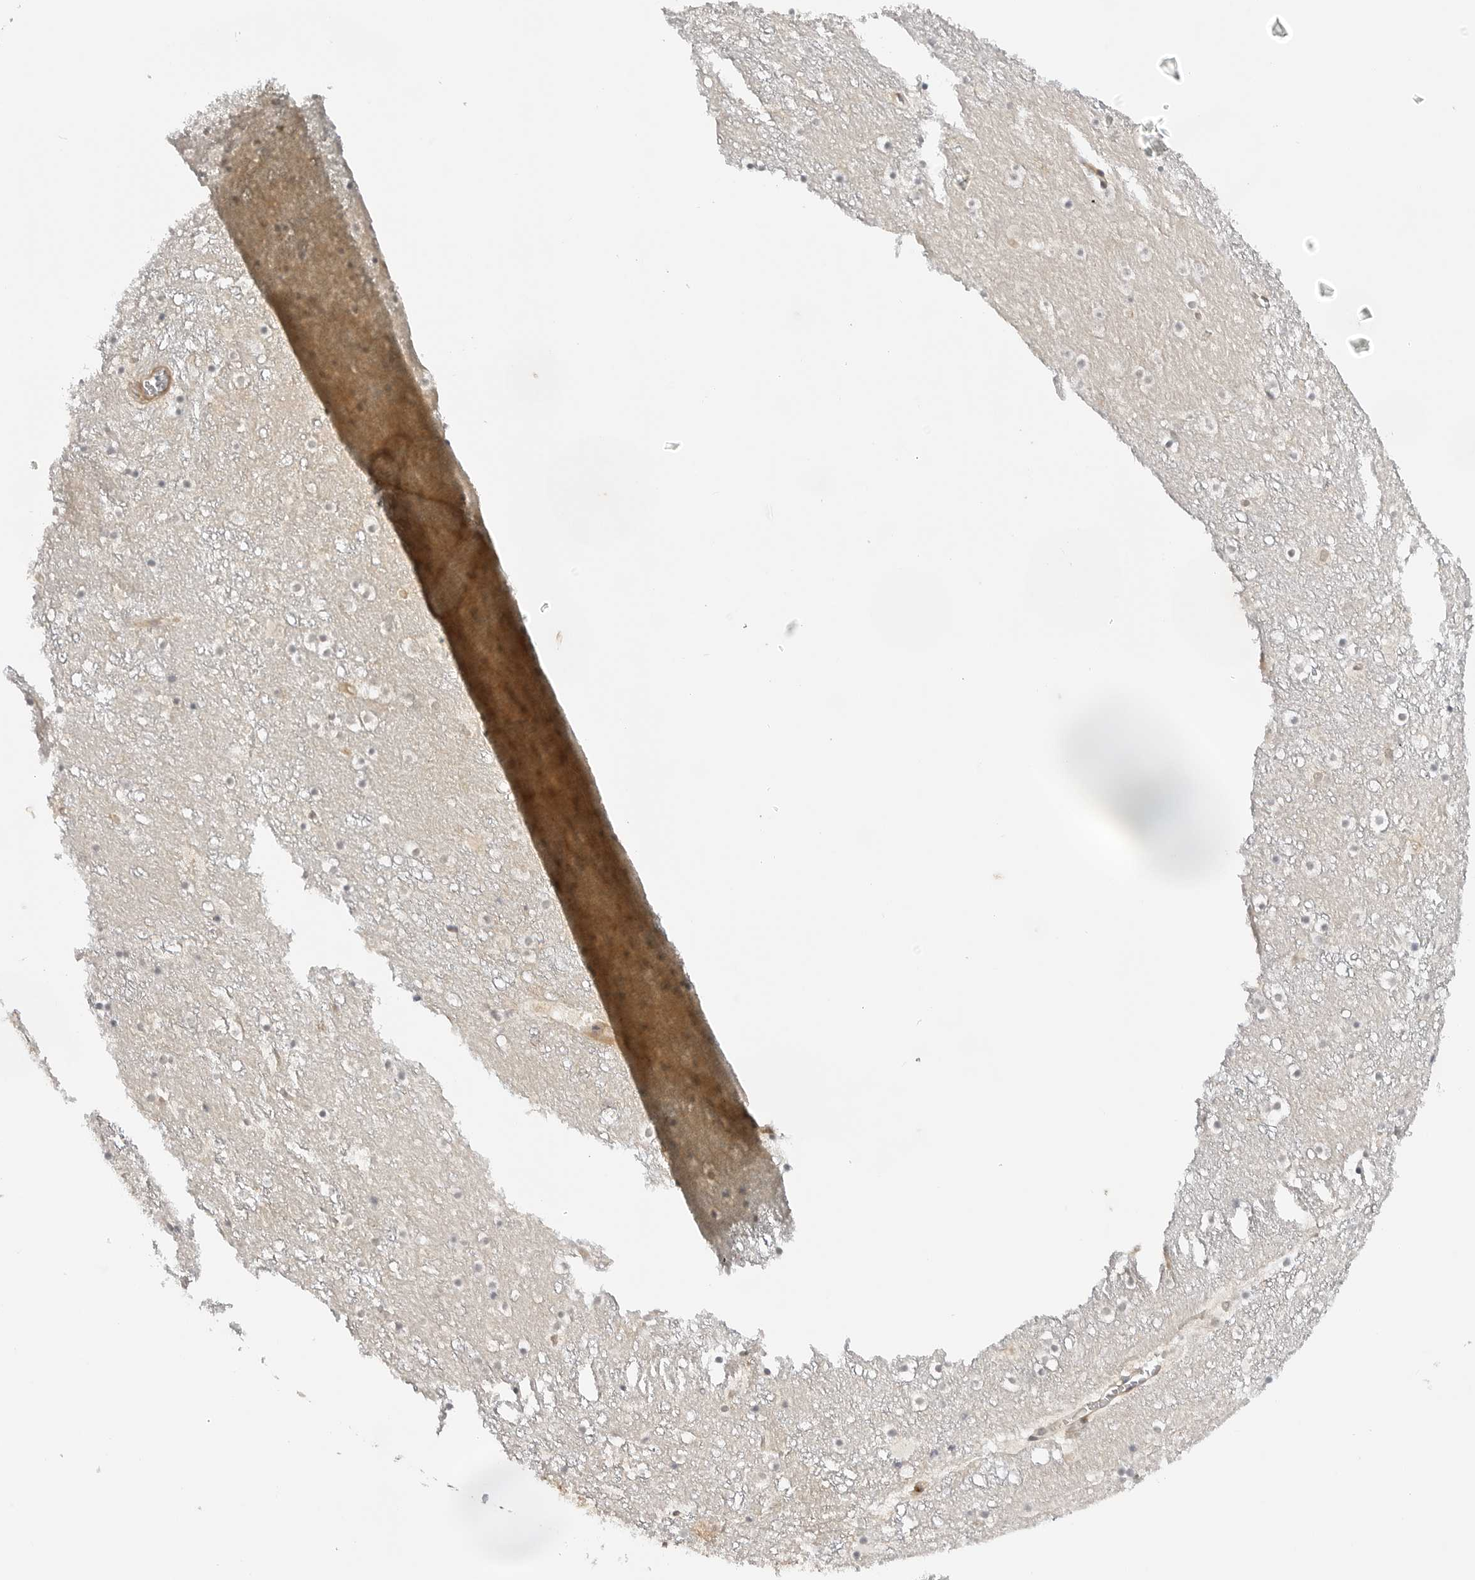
{"staining": {"intensity": "moderate", "quantity": "25%-75%", "location": "cytoplasmic/membranous,nuclear"}, "tissue": "caudate", "cell_type": "Glial cells", "image_type": "normal", "snomed": [{"axis": "morphology", "description": "Normal tissue, NOS"}, {"axis": "topography", "description": "Lateral ventricle wall"}], "caption": "The histopathology image reveals a brown stain indicating the presence of a protein in the cytoplasmic/membranous,nuclear of glial cells in caudate. Nuclei are stained in blue.", "gene": "MAP2K5", "patient": {"sex": "male", "age": 45}}